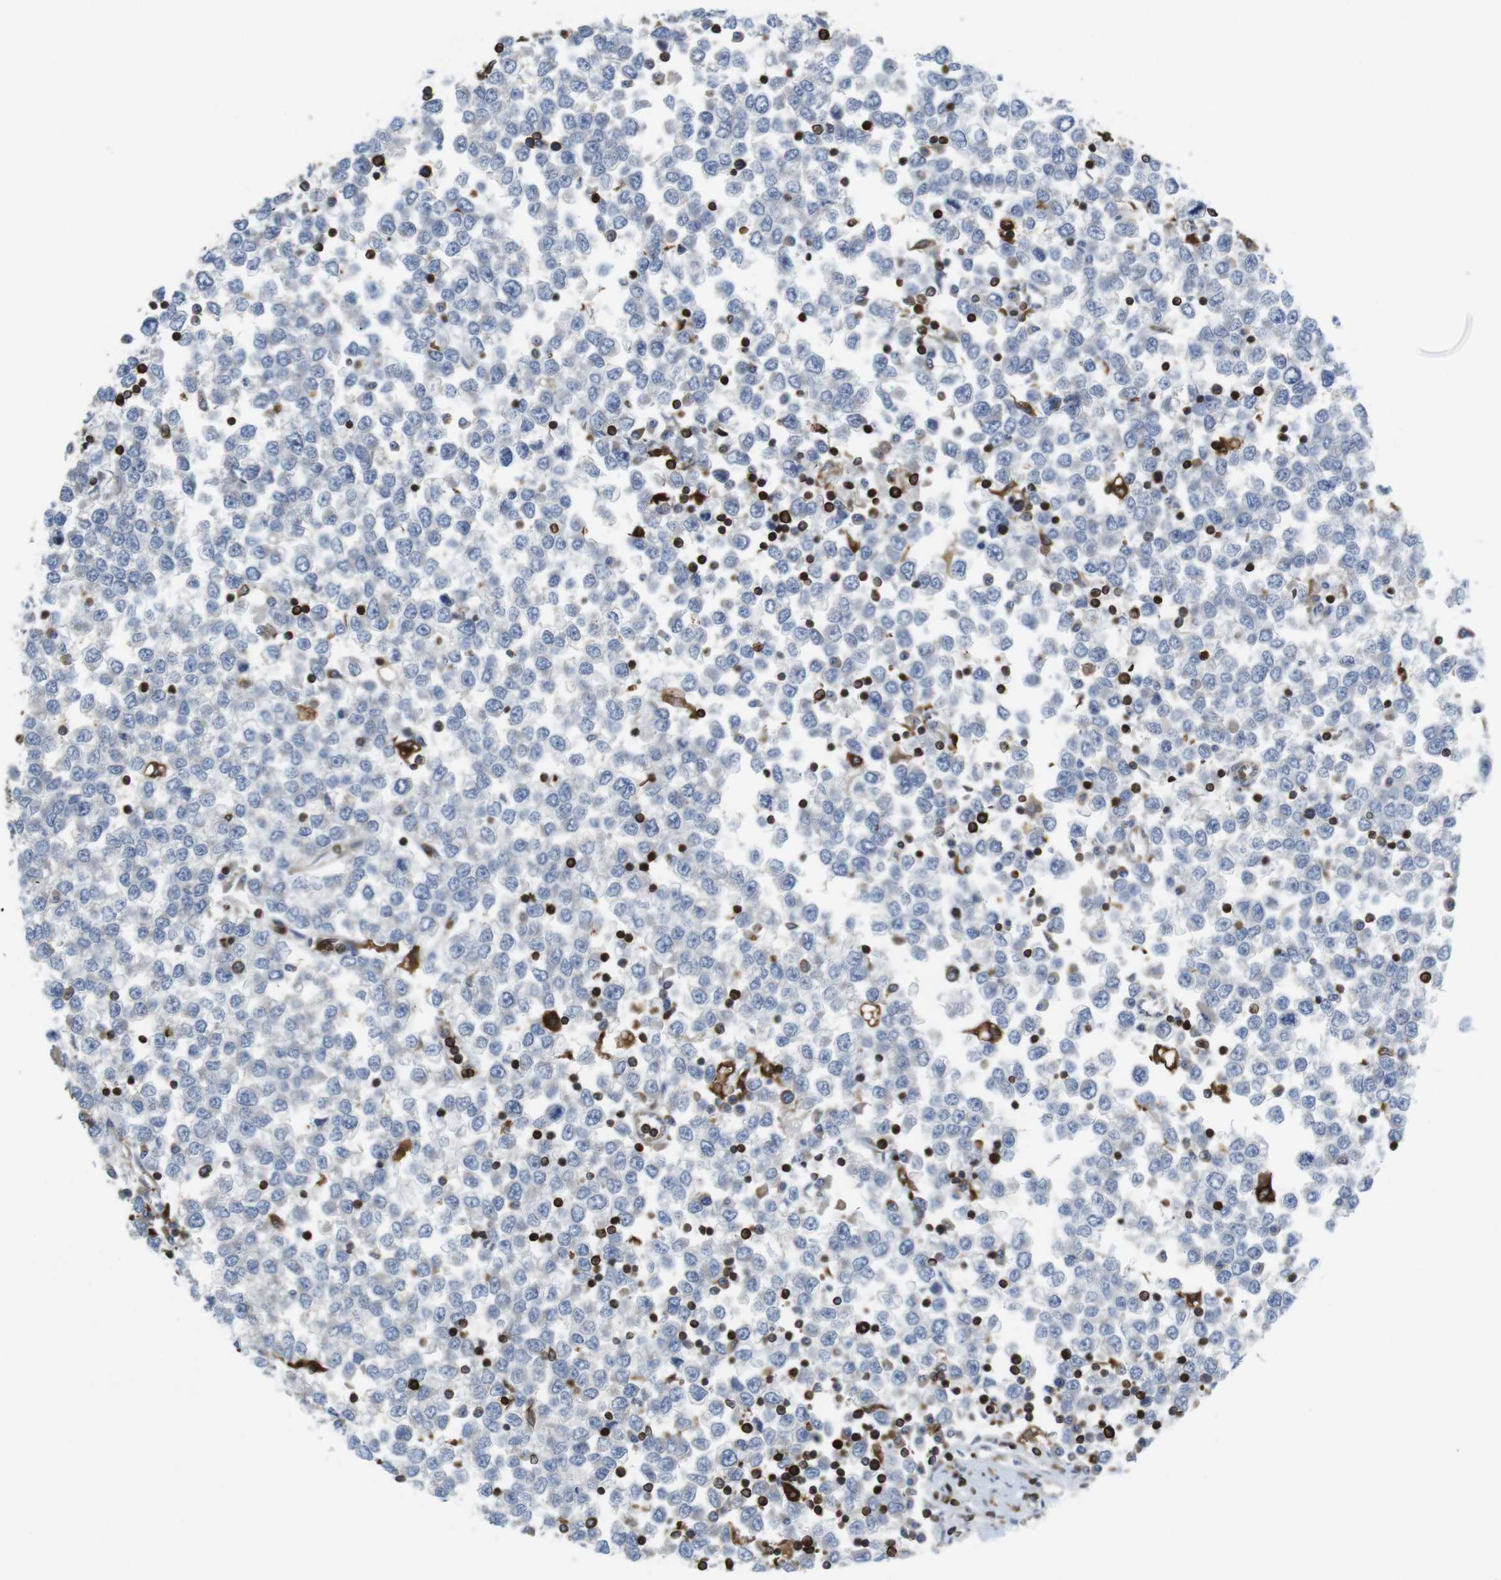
{"staining": {"intensity": "negative", "quantity": "none", "location": "none"}, "tissue": "testis cancer", "cell_type": "Tumor cells", "image_type": "cancer", "snomed": [{"axis": "morphology", "description": "Seminoma, NOS"}, {"axis": "topography", "description": "Testis"}], "caption": "This image is of testis cancer stained with immunohistochemistry to label a protein in brown with the nuclei are counter-stained blue. There is no staining in tumor cells.", "gene": "ARL6IP5", "patient": {"sex": "male", "age": 65}}